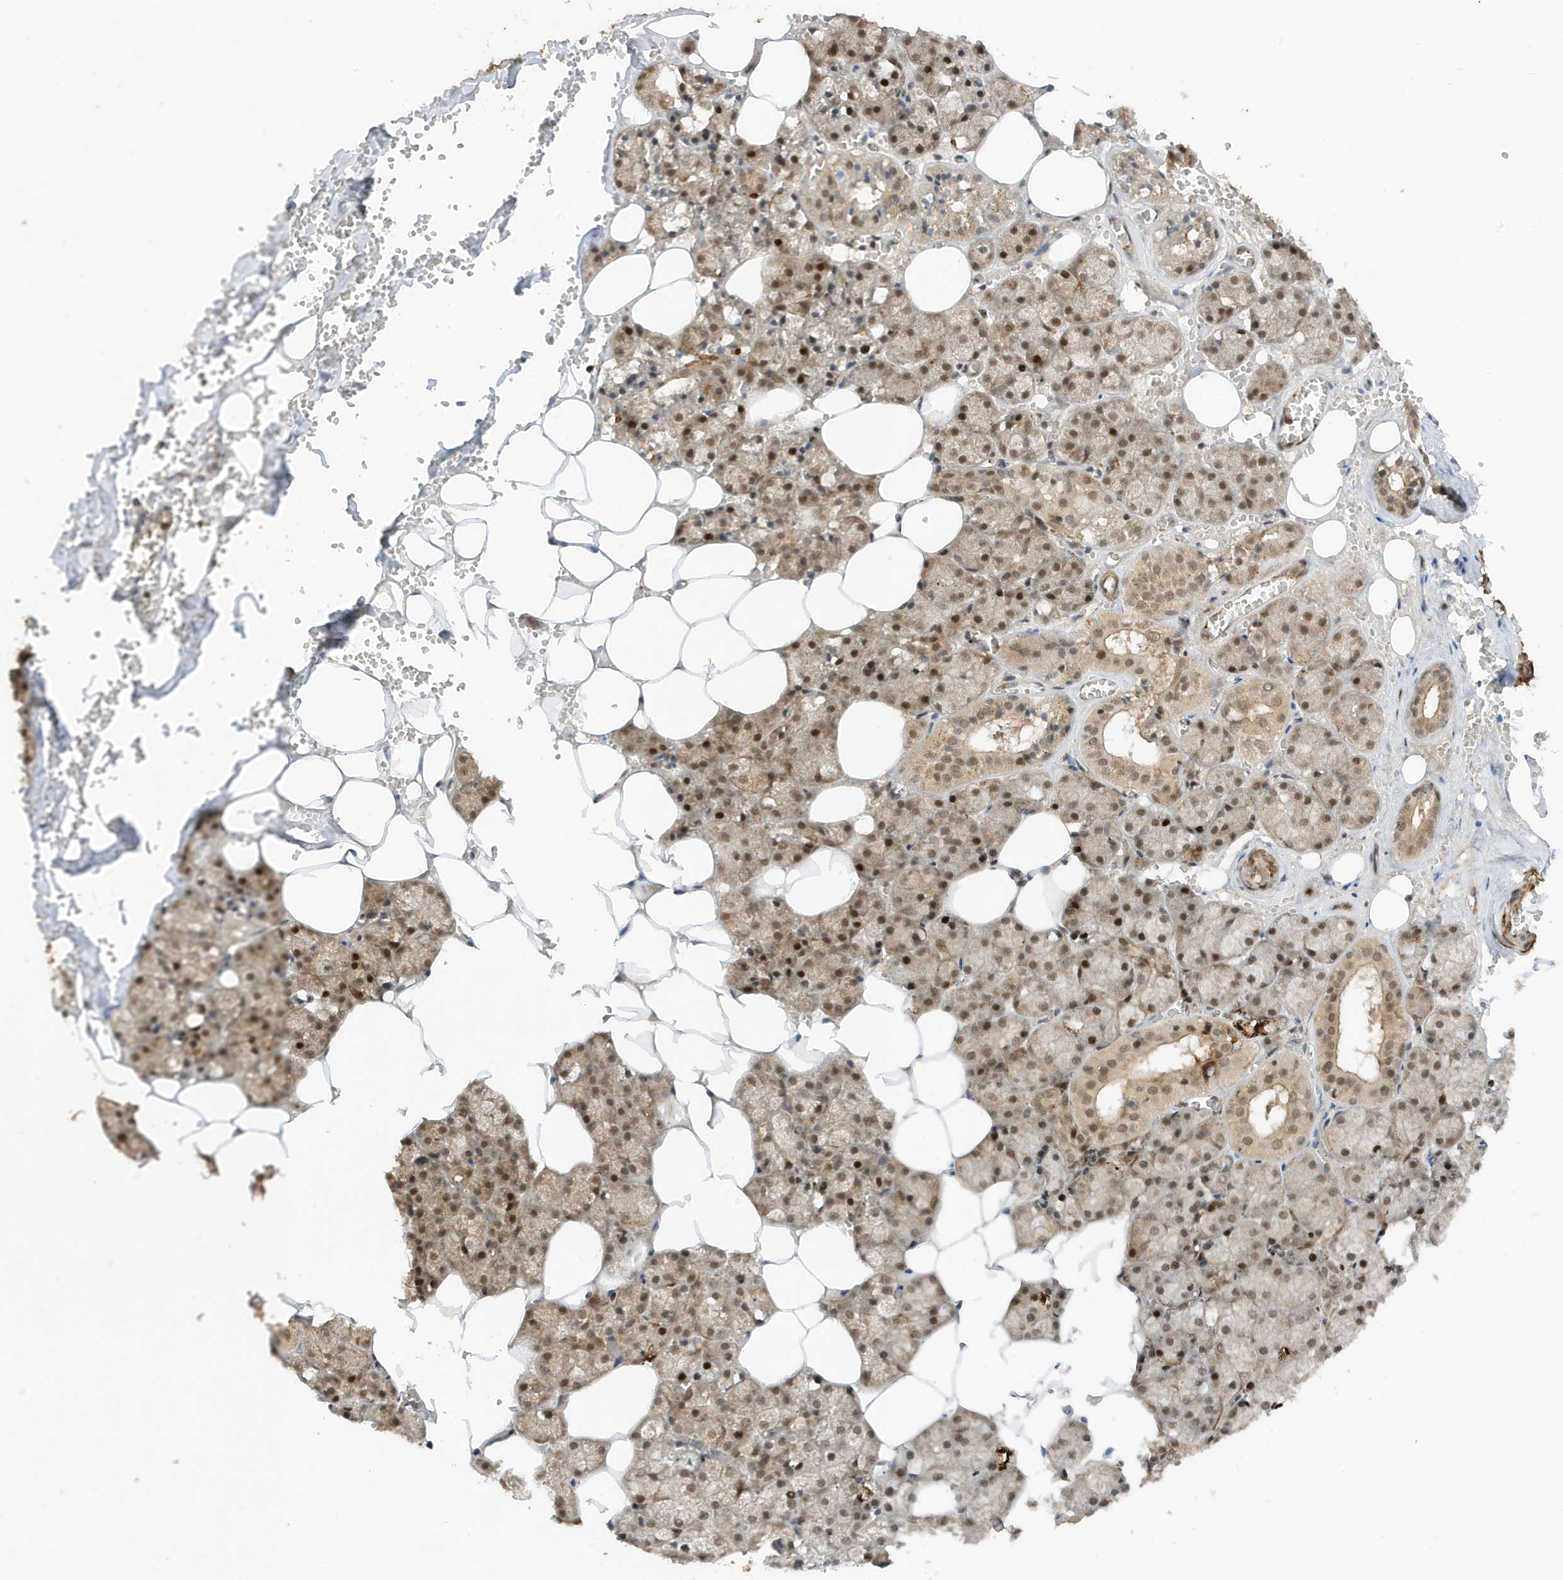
{"staining": {"intensity": "strong", "quantity": "25%-75%", "location": "cytoplasmic/membranous,nuclear"}, "tissue": "salivary gland", "cell_type": "Glandular cells", "image_type": "normal", "snomed": [{"axis": "morphology", "description": "Normal tissue, NOS"}, {"axis": "topography", "description": "Salivary gland"}], "caption": "Salivary gland stained with IHC reveals strong cytoplasmic/membranous,nuclear expression in about 25%-75% of glandular cells. (DAB IHC, brown staining for protein, blue staining for nuclei).", "gene": "MAST3", "patient": {"sex": "male", "age": 62}}